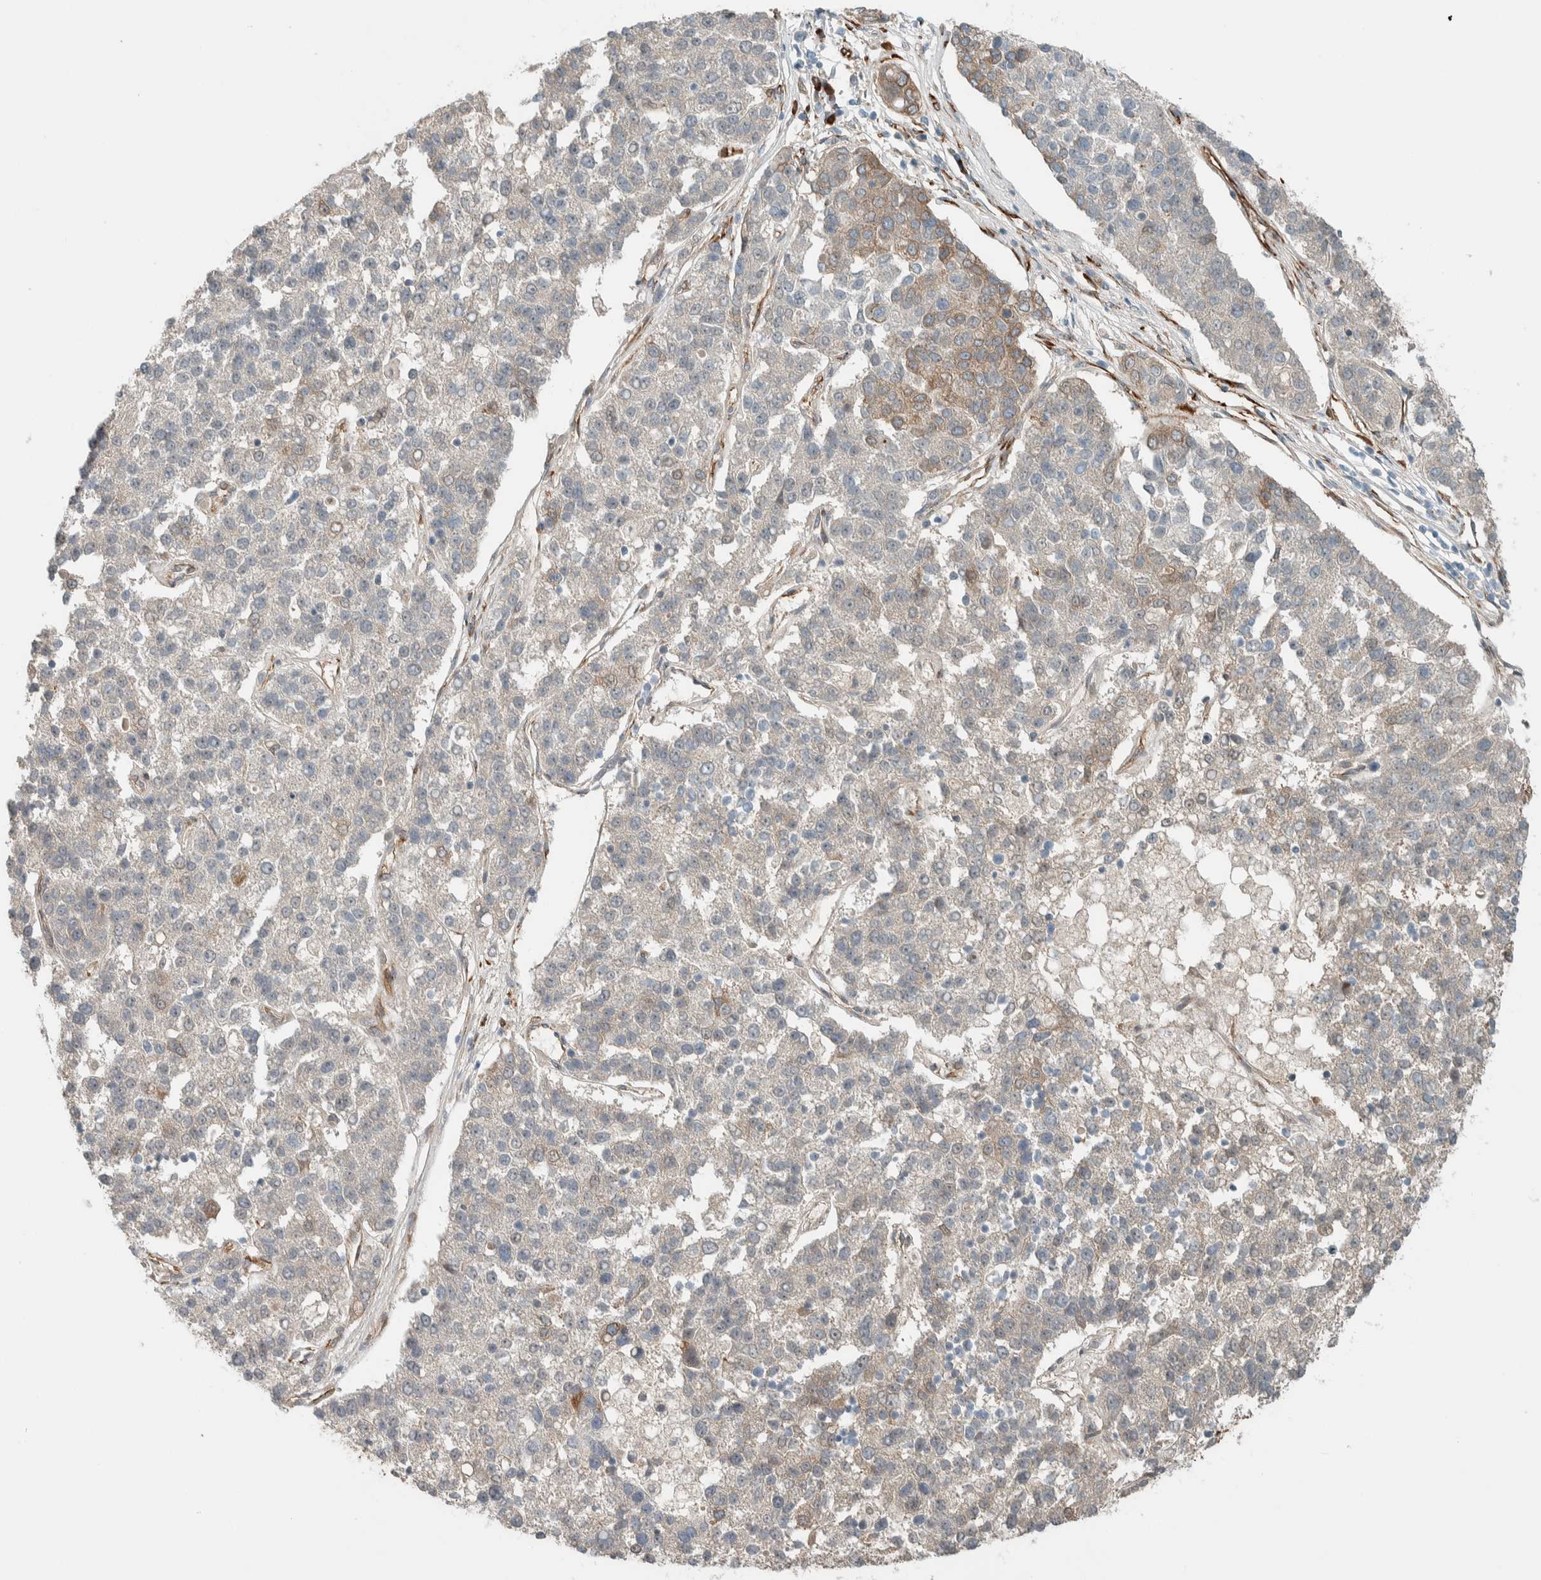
{"staining": {"intensity": "weak", "quantity": "25%-75%", "location": "cytoplasmic/membranous"}, "tissue": "pancreatic cancer", "cell_type": "Tumor cells", "image_type": "cancer", "snomed": [{"axis": "morphology", "description": "Adenocarcinoma, NOS"}, {"axis": "topography", "description": "Pancreas"}], "caption": "Protein expression analysis of human pancreatic adenocarcinoma reveals weak cytoplasmic/membranous positivity in about 25%-75% of tumor cells.", "gene": "CTBP2", "patient": {"sex": "female", "age": 61}}